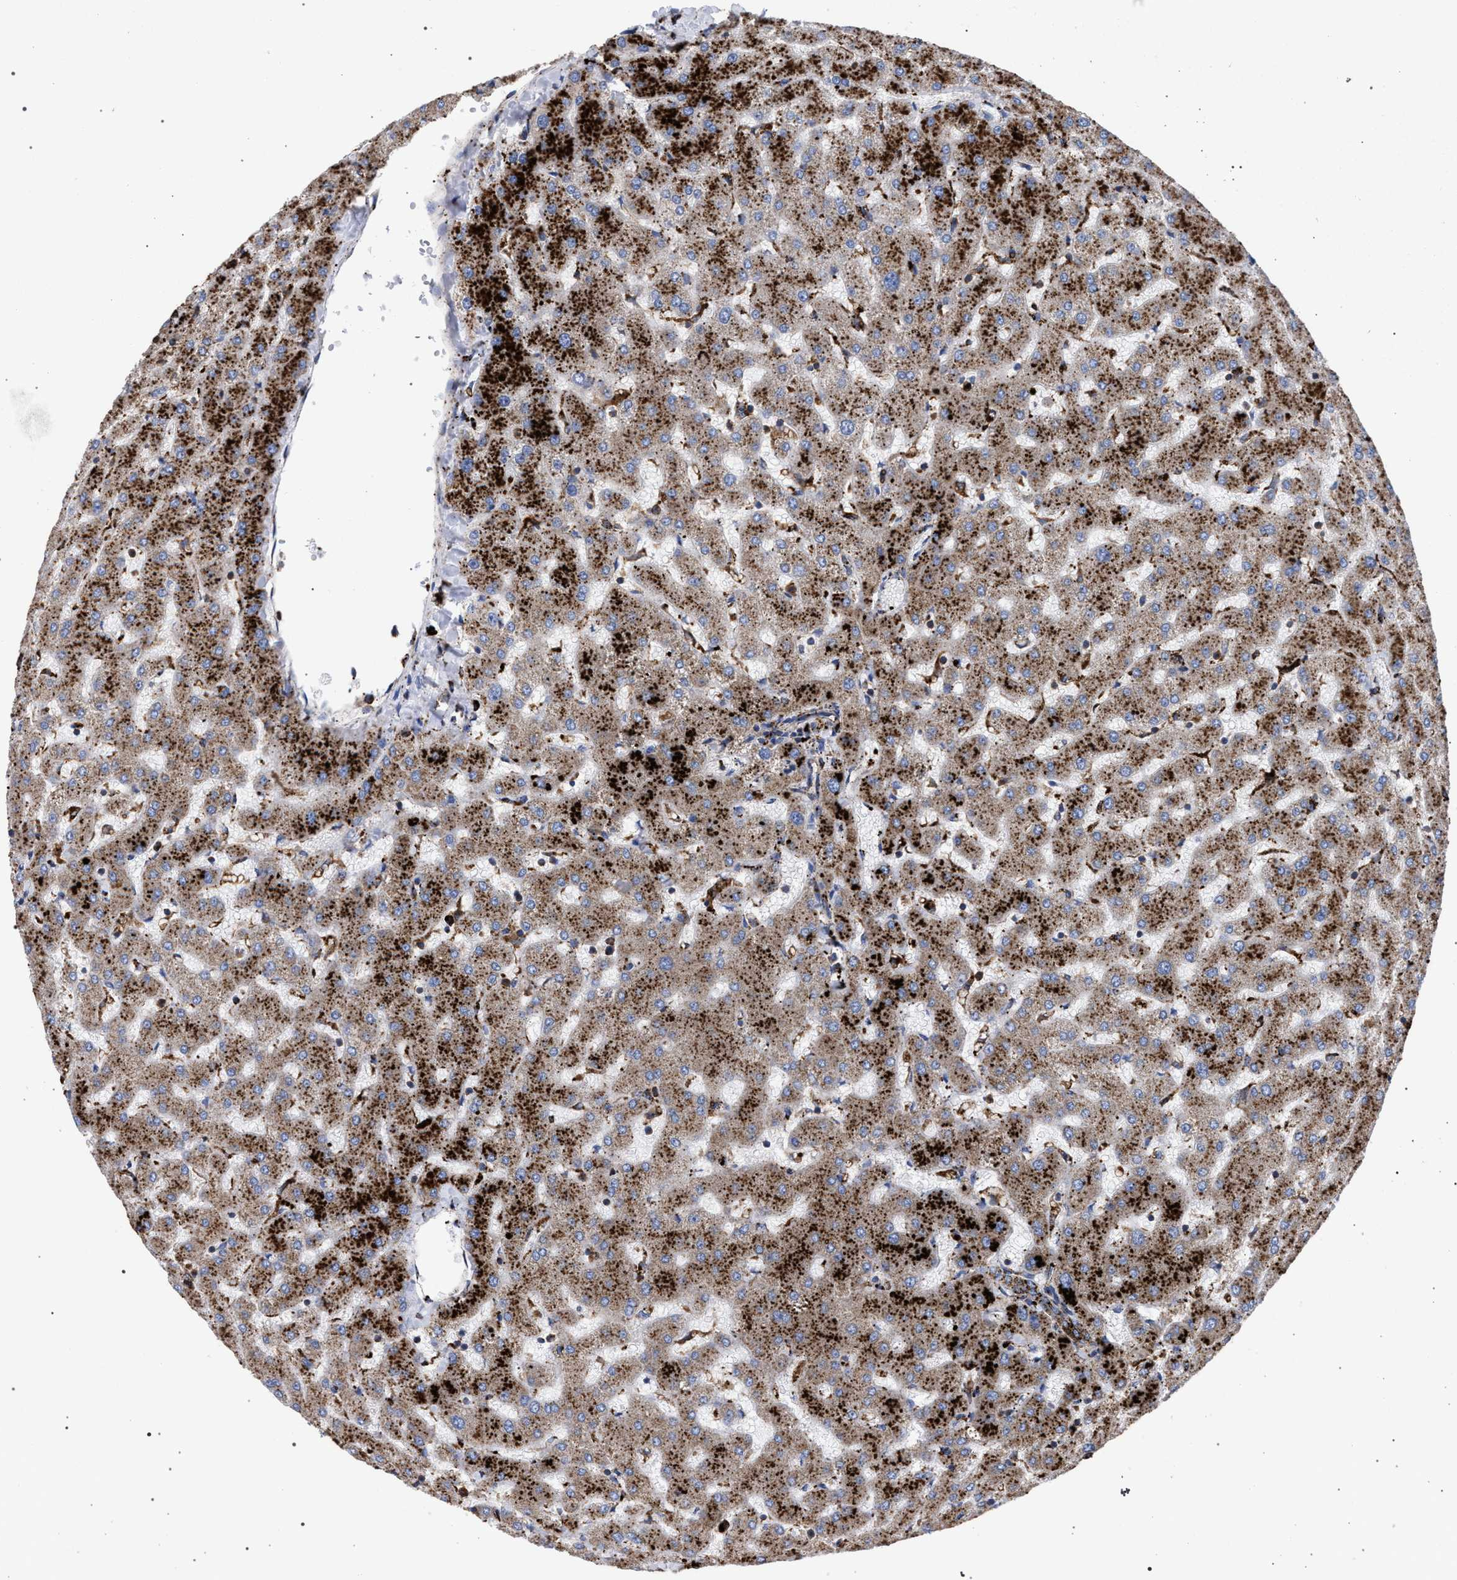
{"staining": {"intensity": "strong", "quantity": ">75%", "location": "cytoplasmic/membranous"}, "tissue": "liver", "cell_type": "Cholangiocytes", "image_type": "normal", "snomed": [{"axis": "morphology", "description": "Normal tissue, NOS"}, {"axis": "topography", "description": "Liver"}], "caption": "Immunohistochemistry staining of benign liver, which displays high levels of strong cytoplasmic/membranous positivity in approximately >75% of cholangiocytes indicating strong cytoplasmic/membranous protein positivity. The staining was performed using DAB (3,3'-diaminobenzidine) (brown) for protein detection and nuclei were counterstained in hematoxylin (blue).", "gene": "PPT1", "patient": {"sex": "female", "age": 63}}